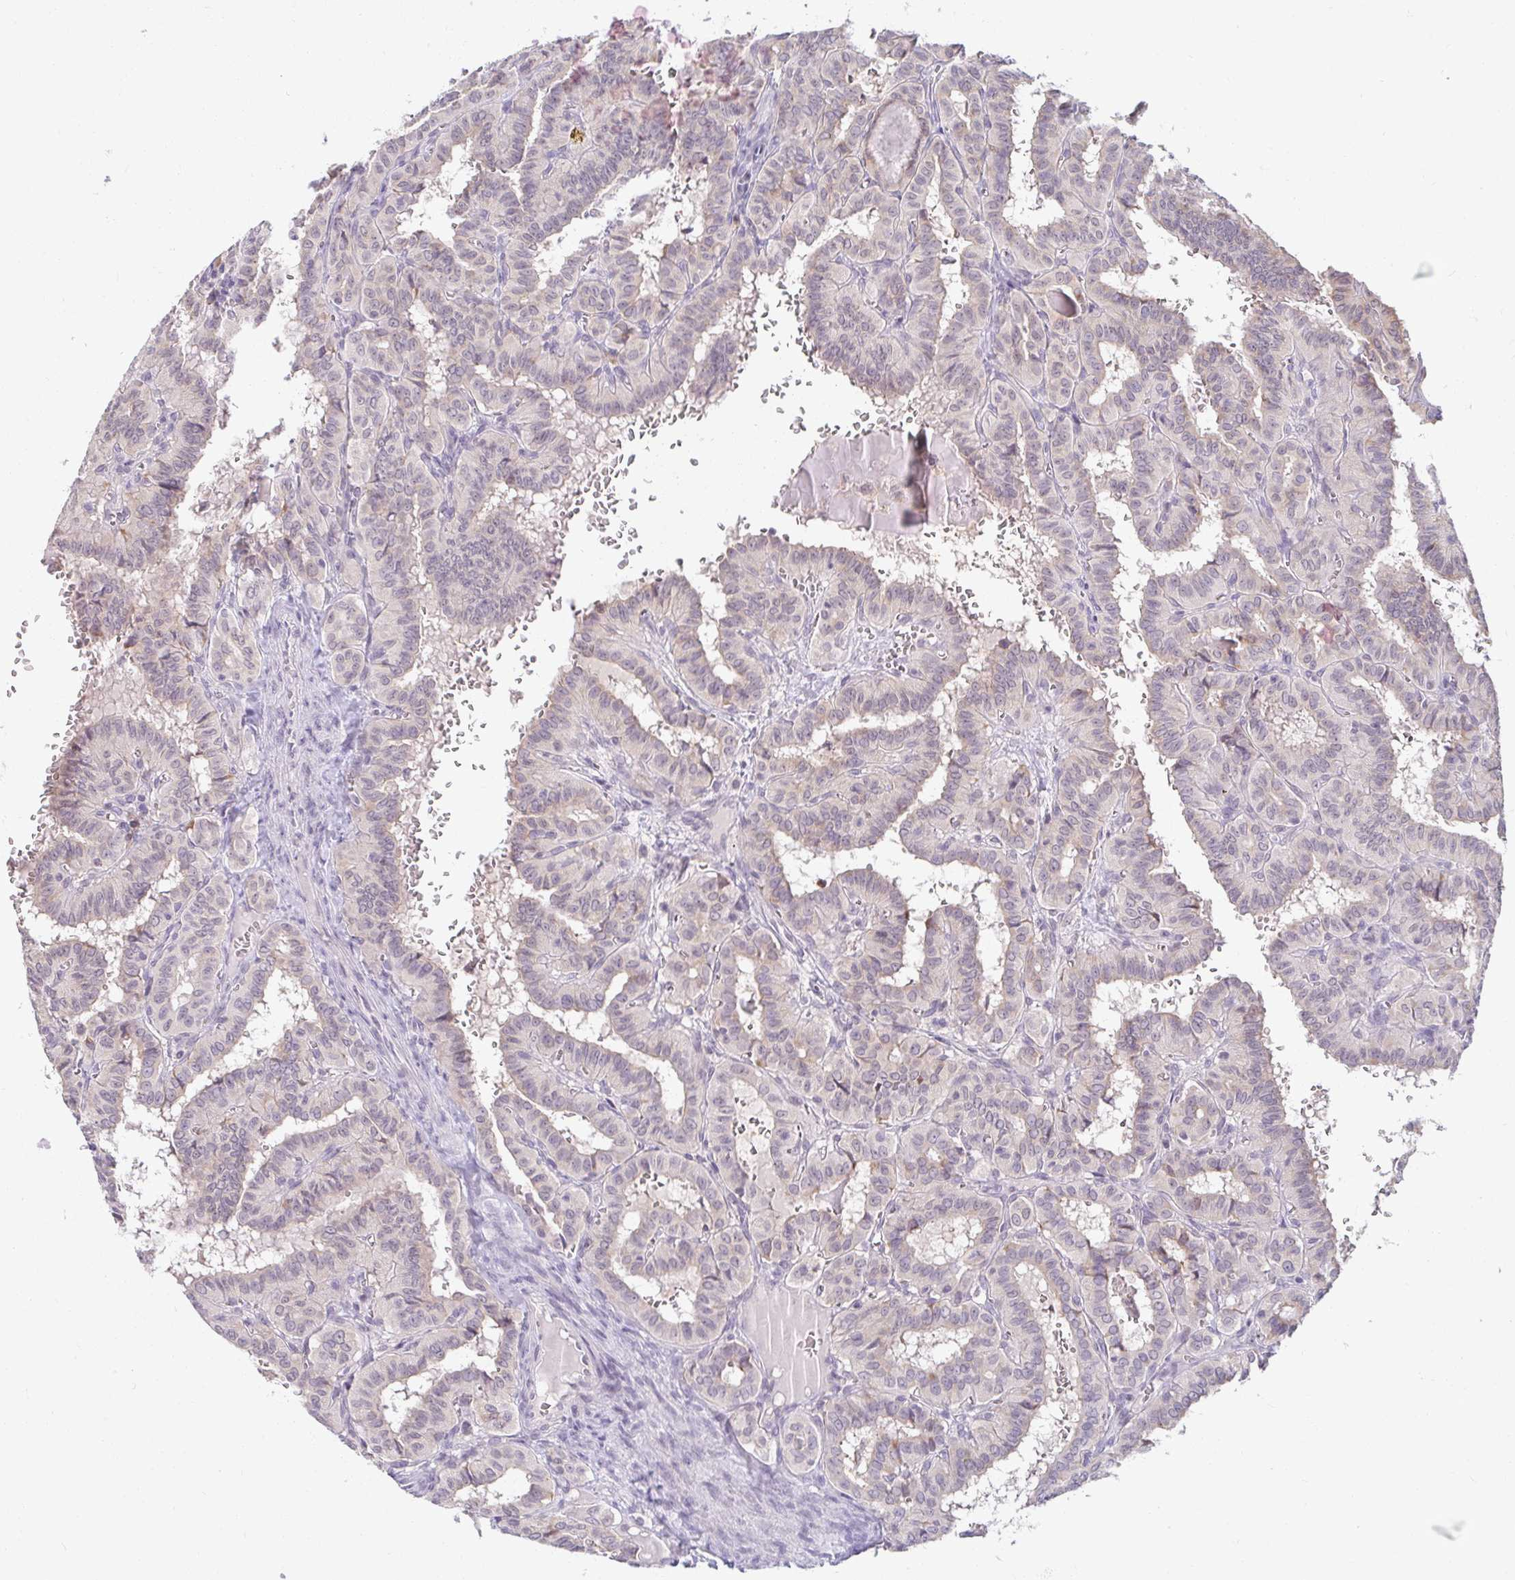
{"staining": {"intensity": "weak", "quantity": "<25%", "location": "nuclear"}, "tissue": "thyroid cancer", "cell_type": "Tumor cells", "image_type": "cancer", "snomed": [{"axis": "morphology", "description": "Papillary adenocarcinoma, NOS"}, {"axis": "topography", "description": "Thyroid gland"}], "caption": "IHC image of neoplastic tissue: thyroid papillary adenocarcinoma stained with DAB shows no significant protein staining in tumor cells.", "gene": "DDN", "patient": {"sex": "female", "age": 21}}